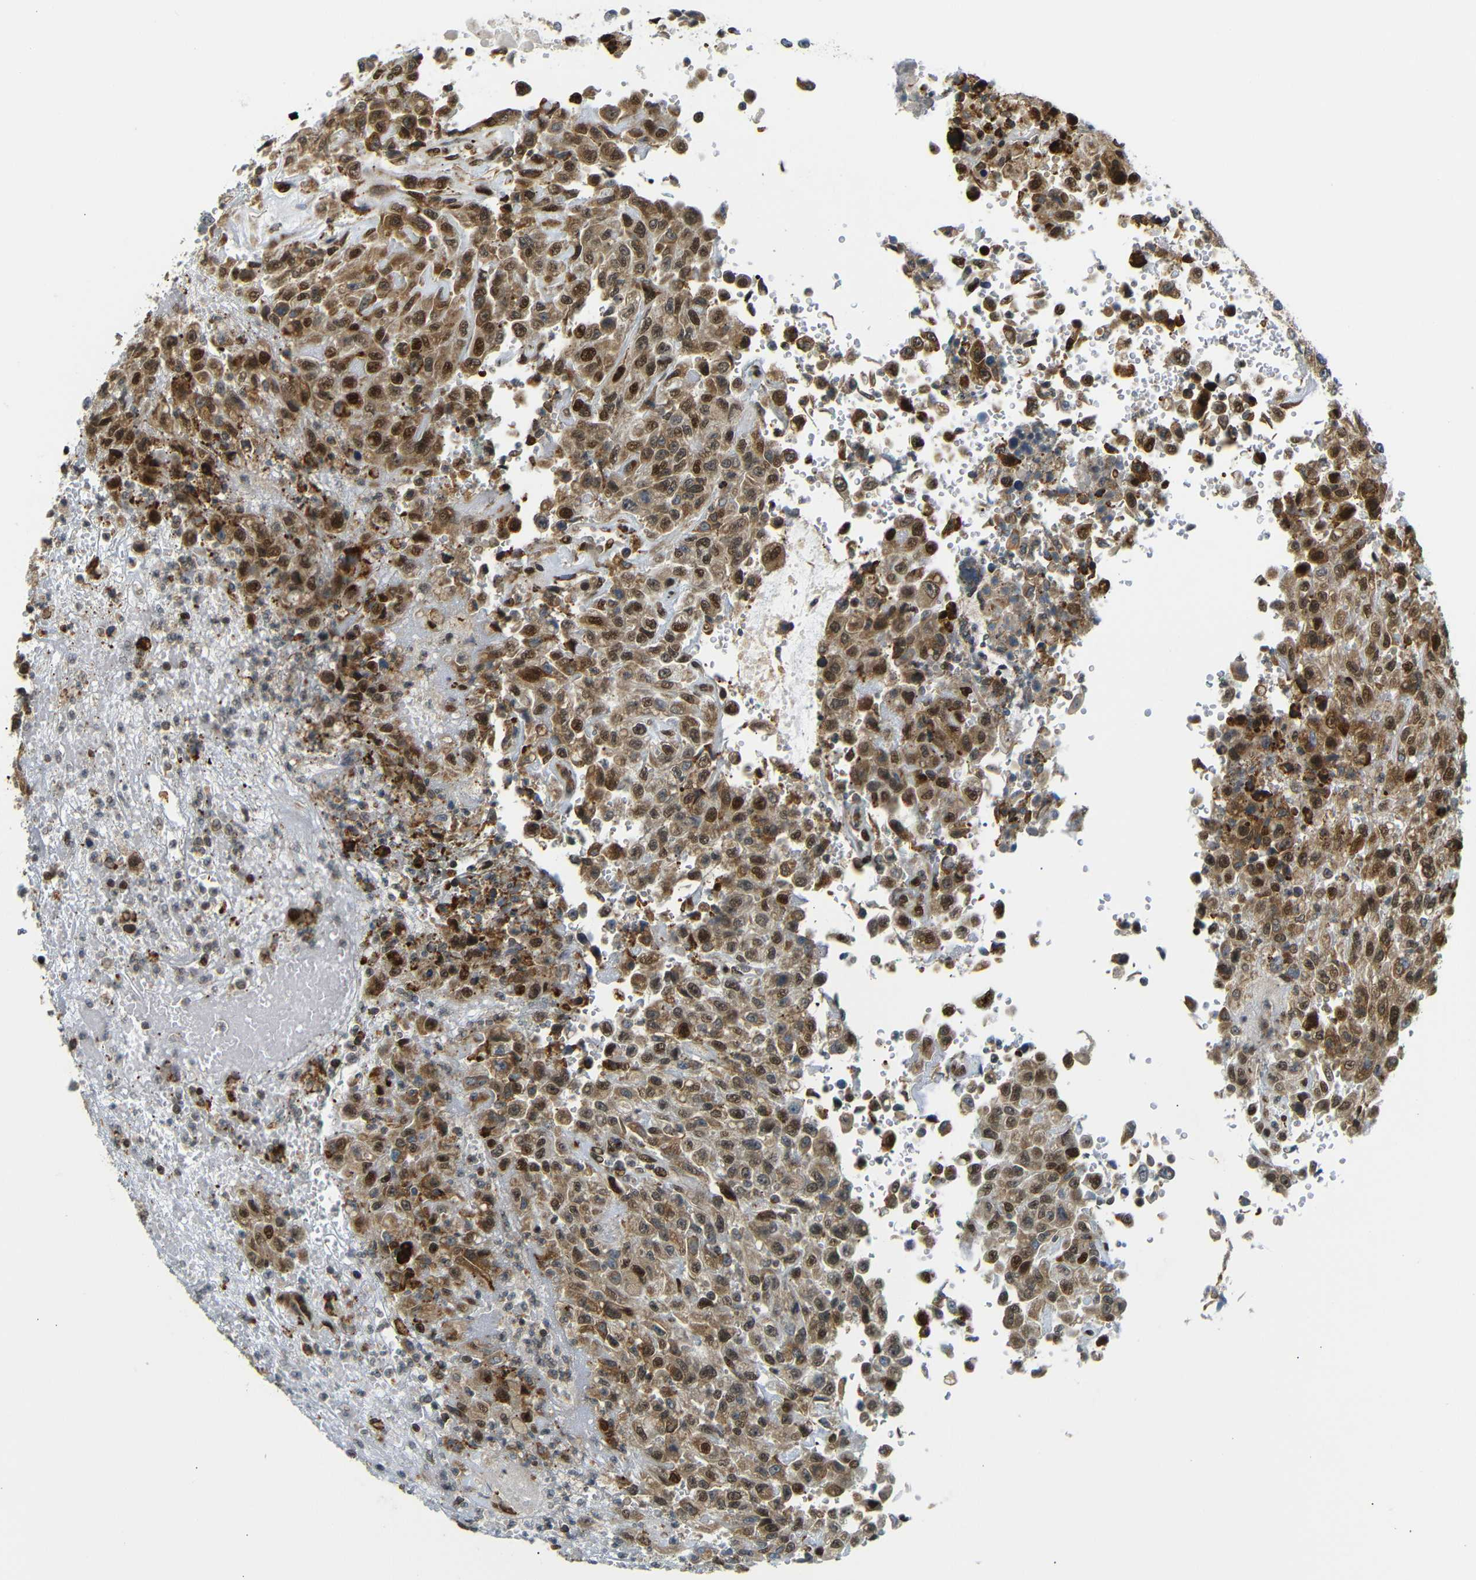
{"staining": {"intensity": "moderate", "quantity": ">75%", "location": "cytoplasmic/membranous,nuclear"}, "tissue": "urothelial cancer", "cell_type": "Tumor cells", "image_type": "cancer", "snomed": [{"axis": "morphology", "description": "Urothelial carcinoma, High grade"}, {"axis": "topography", "description": "Urinary bladder"}], "caption": "Immunohistochemical staining of urothelial cancer displays medium levels of moderate cytoplasmic/membranous and nuclear positivity in about >75% of tumor cells. (DAB (3,3'-diaminobenzidine) IHC, brown staining for protein, blue staining for nuclei).", "gene": "SPCS2", "patient": {"sex": "male", "age": 46}}